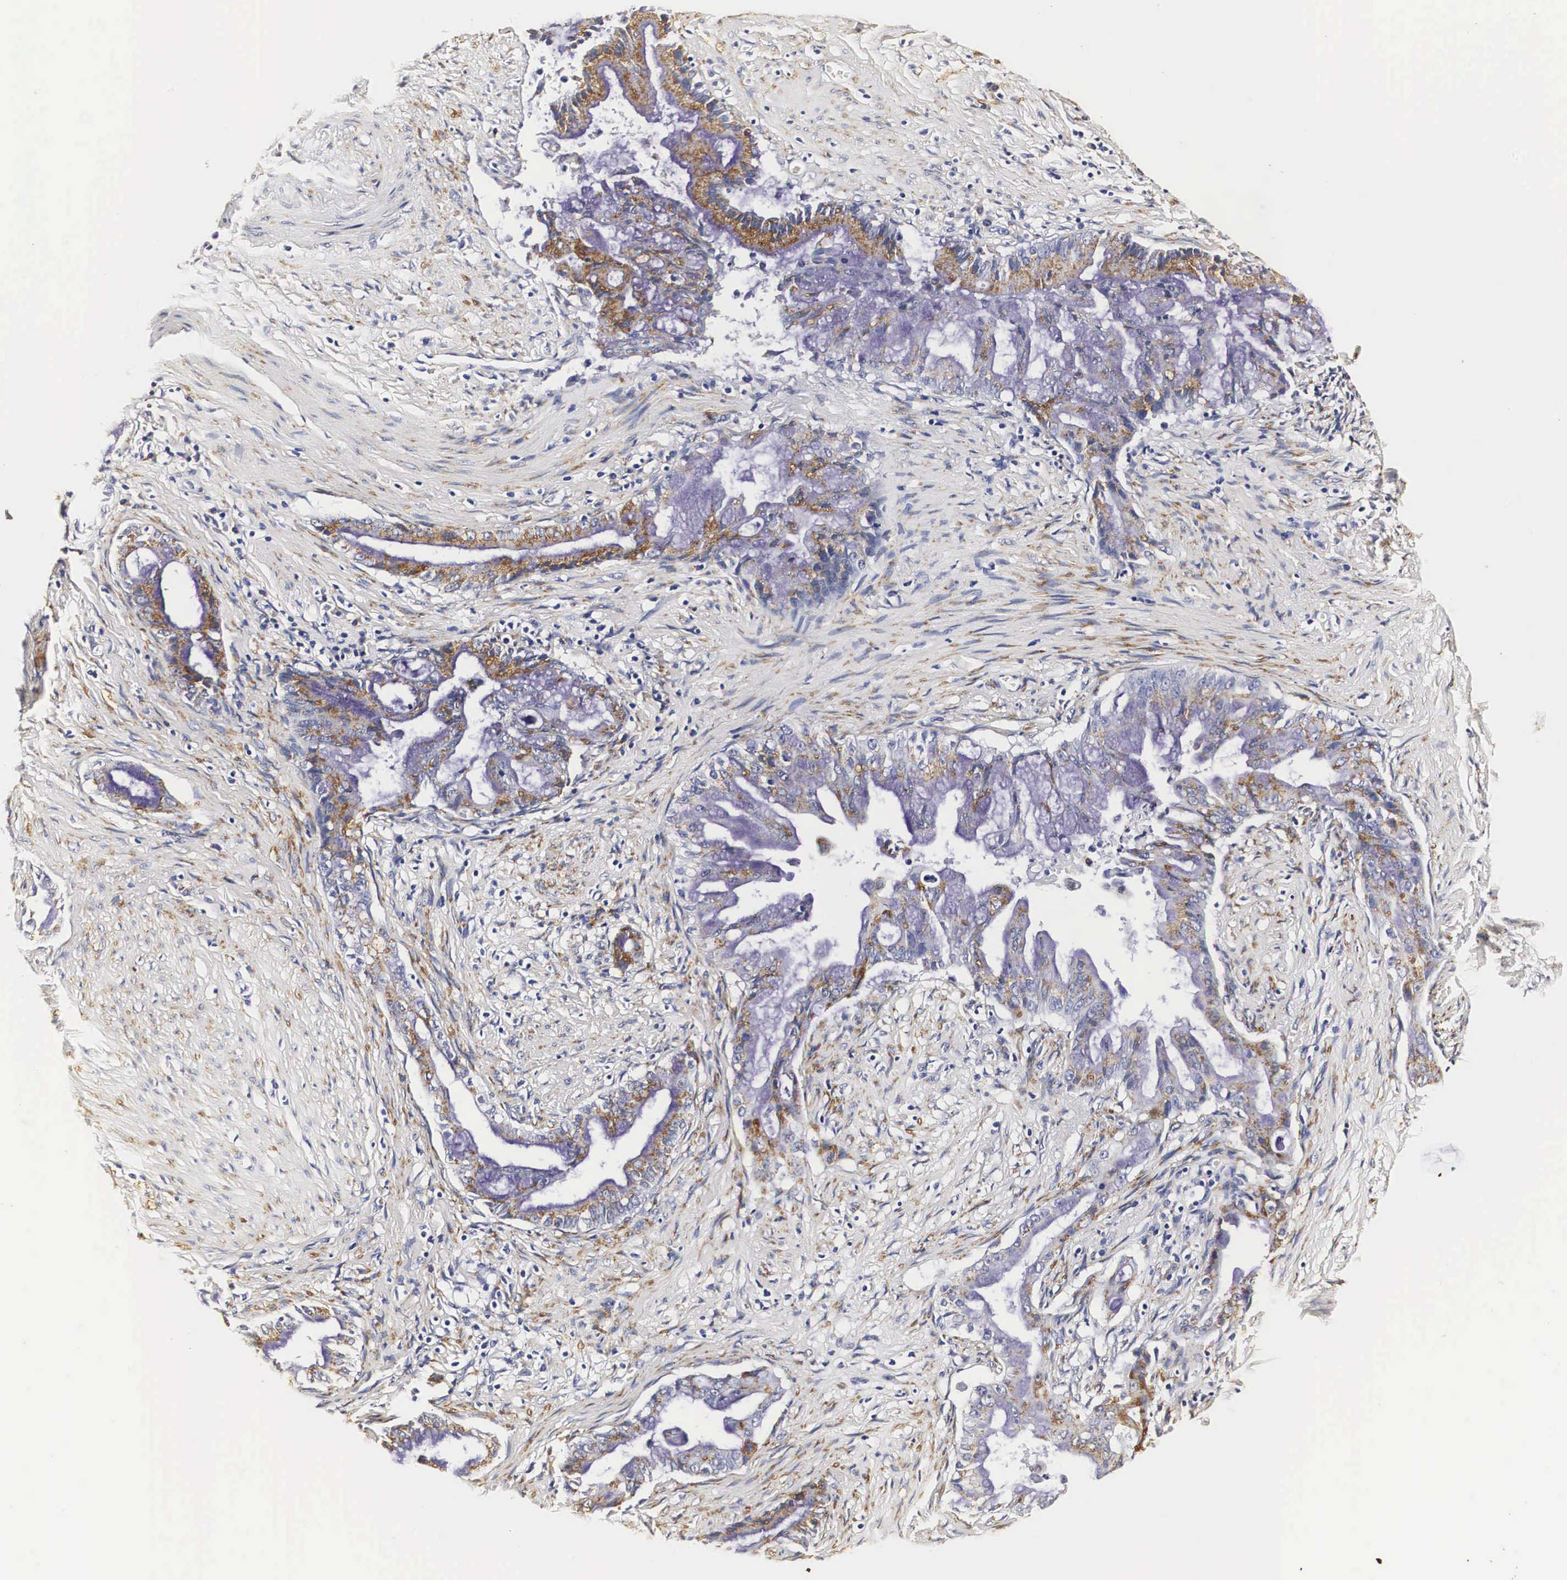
{"staining": {"intensity": "weak", "quantity": "25%-75%", "location": "cytoplasmic/membranous"}, "tissue": "pancreatic cancer", "cell_type": "Tumor cells", "image_type": "cancer", "snomed": [{"axis": "morphology", "description": "Adenocarcinoma, NOS"}, {"axis": "topography", "description": "Pancreas"}], "caption": "Human pancreatic adenocarcinoma stained with a brown dye demonstrates weak cytoplasmic/membranous positive expression in about 25%-75% of tumor cells.", "gene": "CKAP4", "patient": {"sex": "male", "age": 59}}